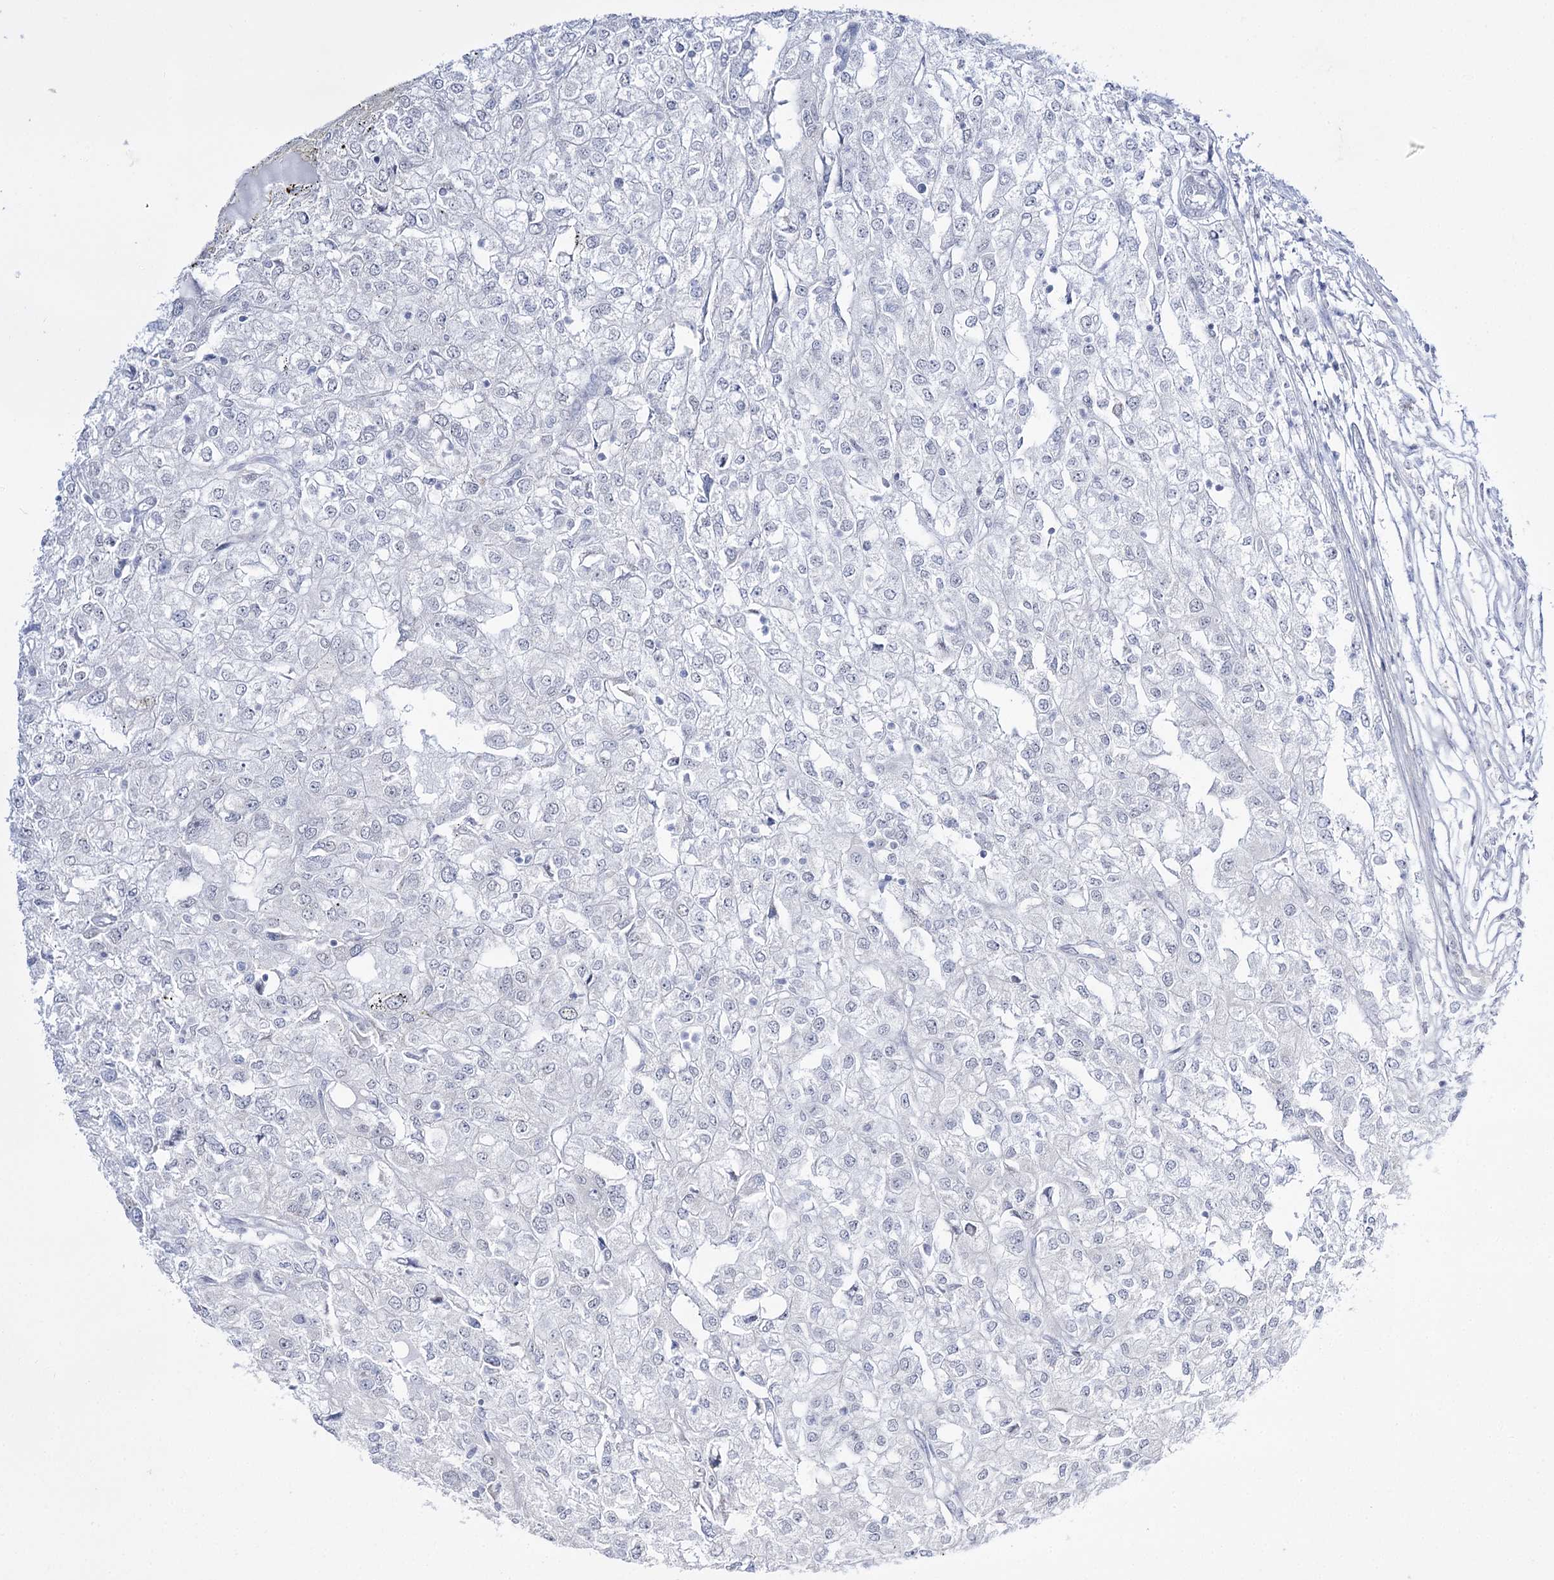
{"staining": {"intensity": "negative", "quantity": "none", "location": "none"}, "tissue": "renal cancer", "cell_type": "Tumor cells", "image_type": "cancer", "snomed": [{"axis": "morphology", "description": "Adenocarcinoma, NOS"}, {"axis": "topography", "description": "Kidney"}], "caption": "This is an IHC image of human renal cancer. There is no positivity in tumor cells.", "gene": "RBM15B", "patient": {"sex": "female", "age": 54}}